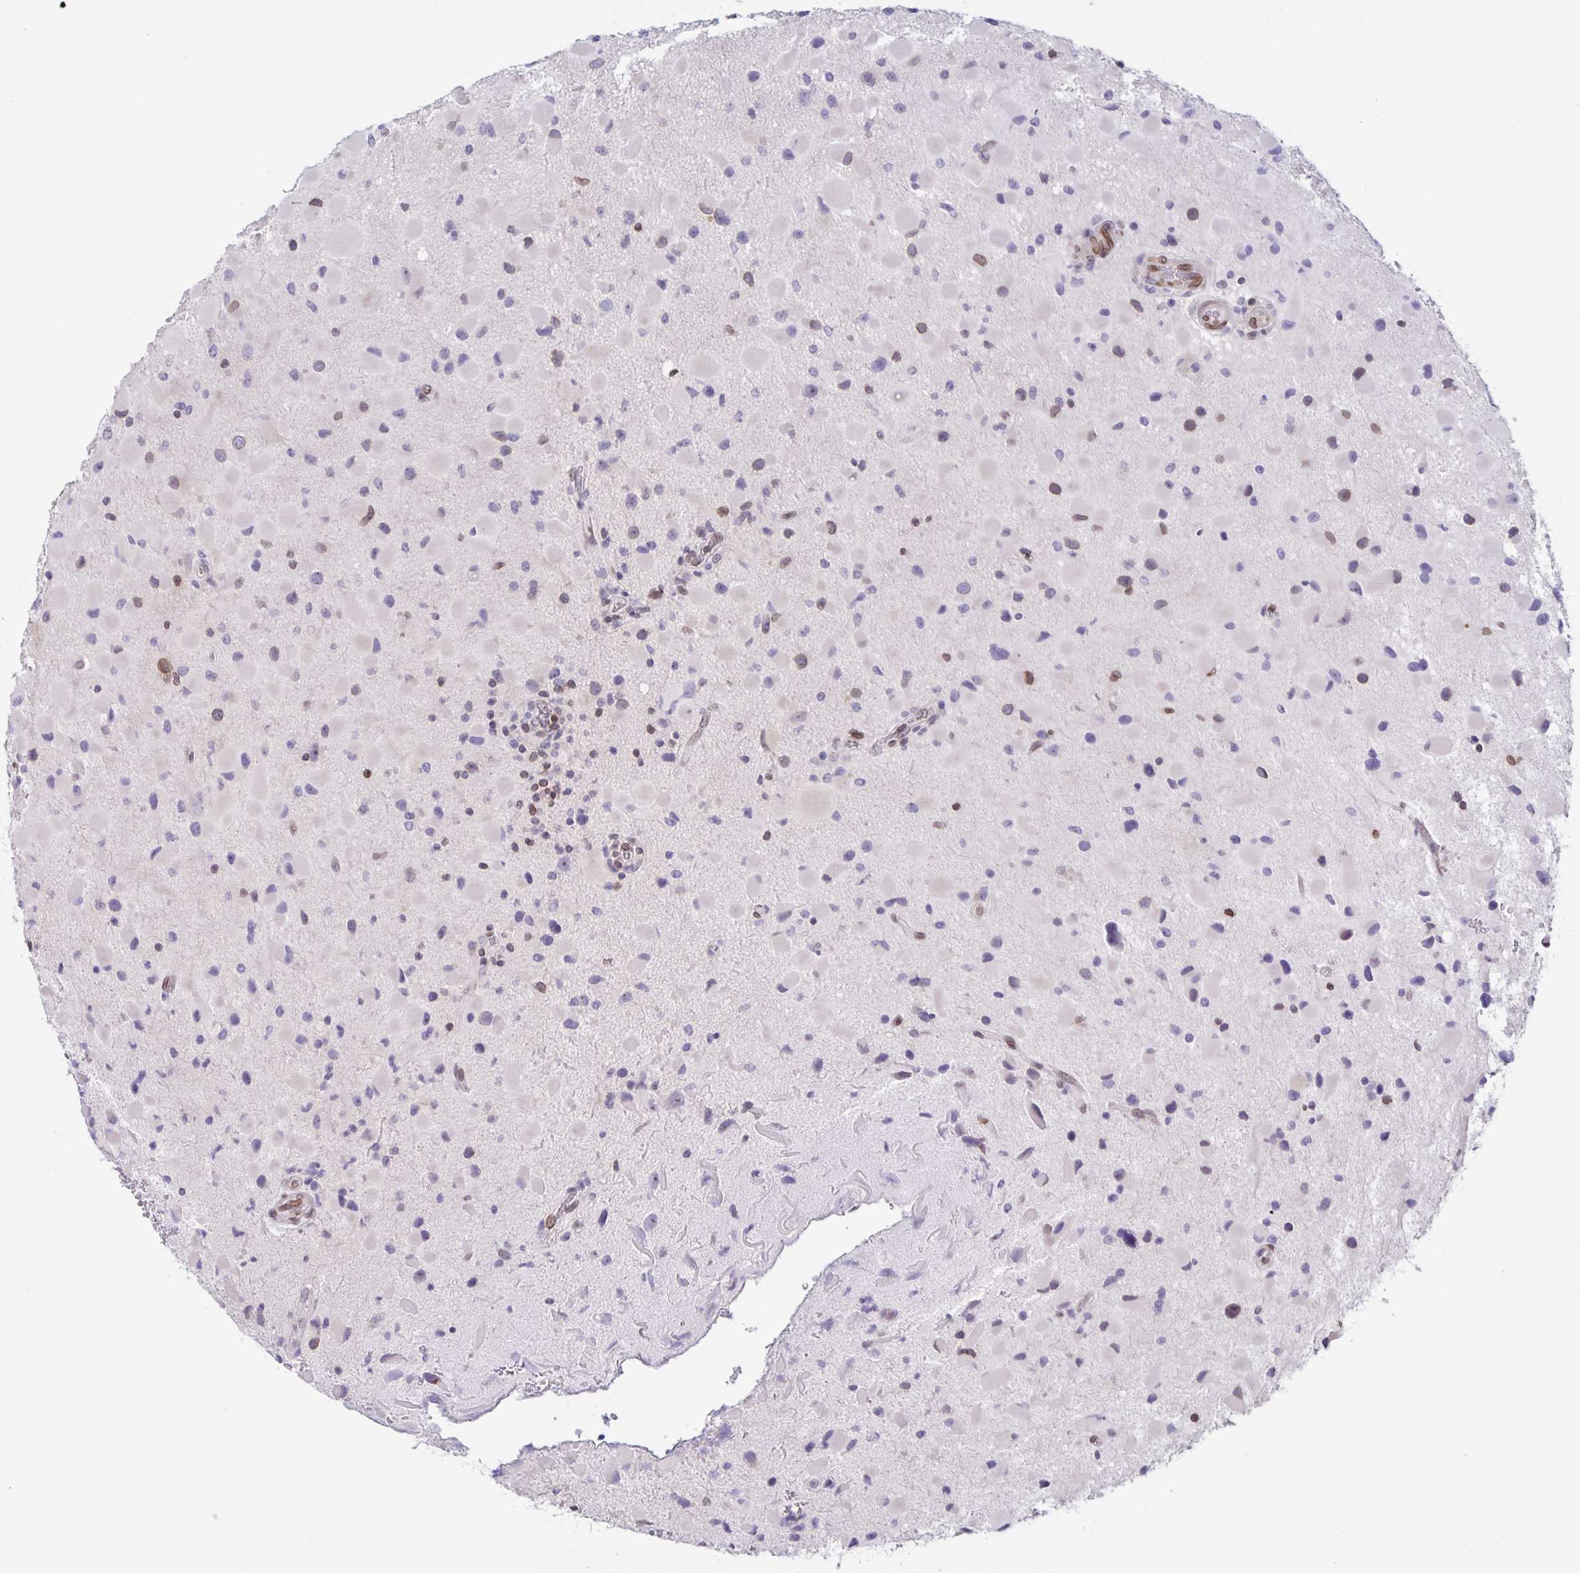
{"staining": {"intensity": "moderate", "quantity": "<25%", "location": "cytoplasmic/membranous,nuclear"}, "tissue": "glioma", "cell_type": "Tumor cells", "image_type": "cancer", "snomed": [{"axis": "morphology", "description": "Glioma, malignant, Low grade"}, {"axis": "topography", "description": "Brain"}], "caption": "There is low levels of moderate cytoplasmic/membranous and nuclear expression in tumor cells of glioma, as demonstrated by immunohistochemical staining (brown color).", "gene": "SYNE2", "patient": {"sex": "female", "age": 32}}